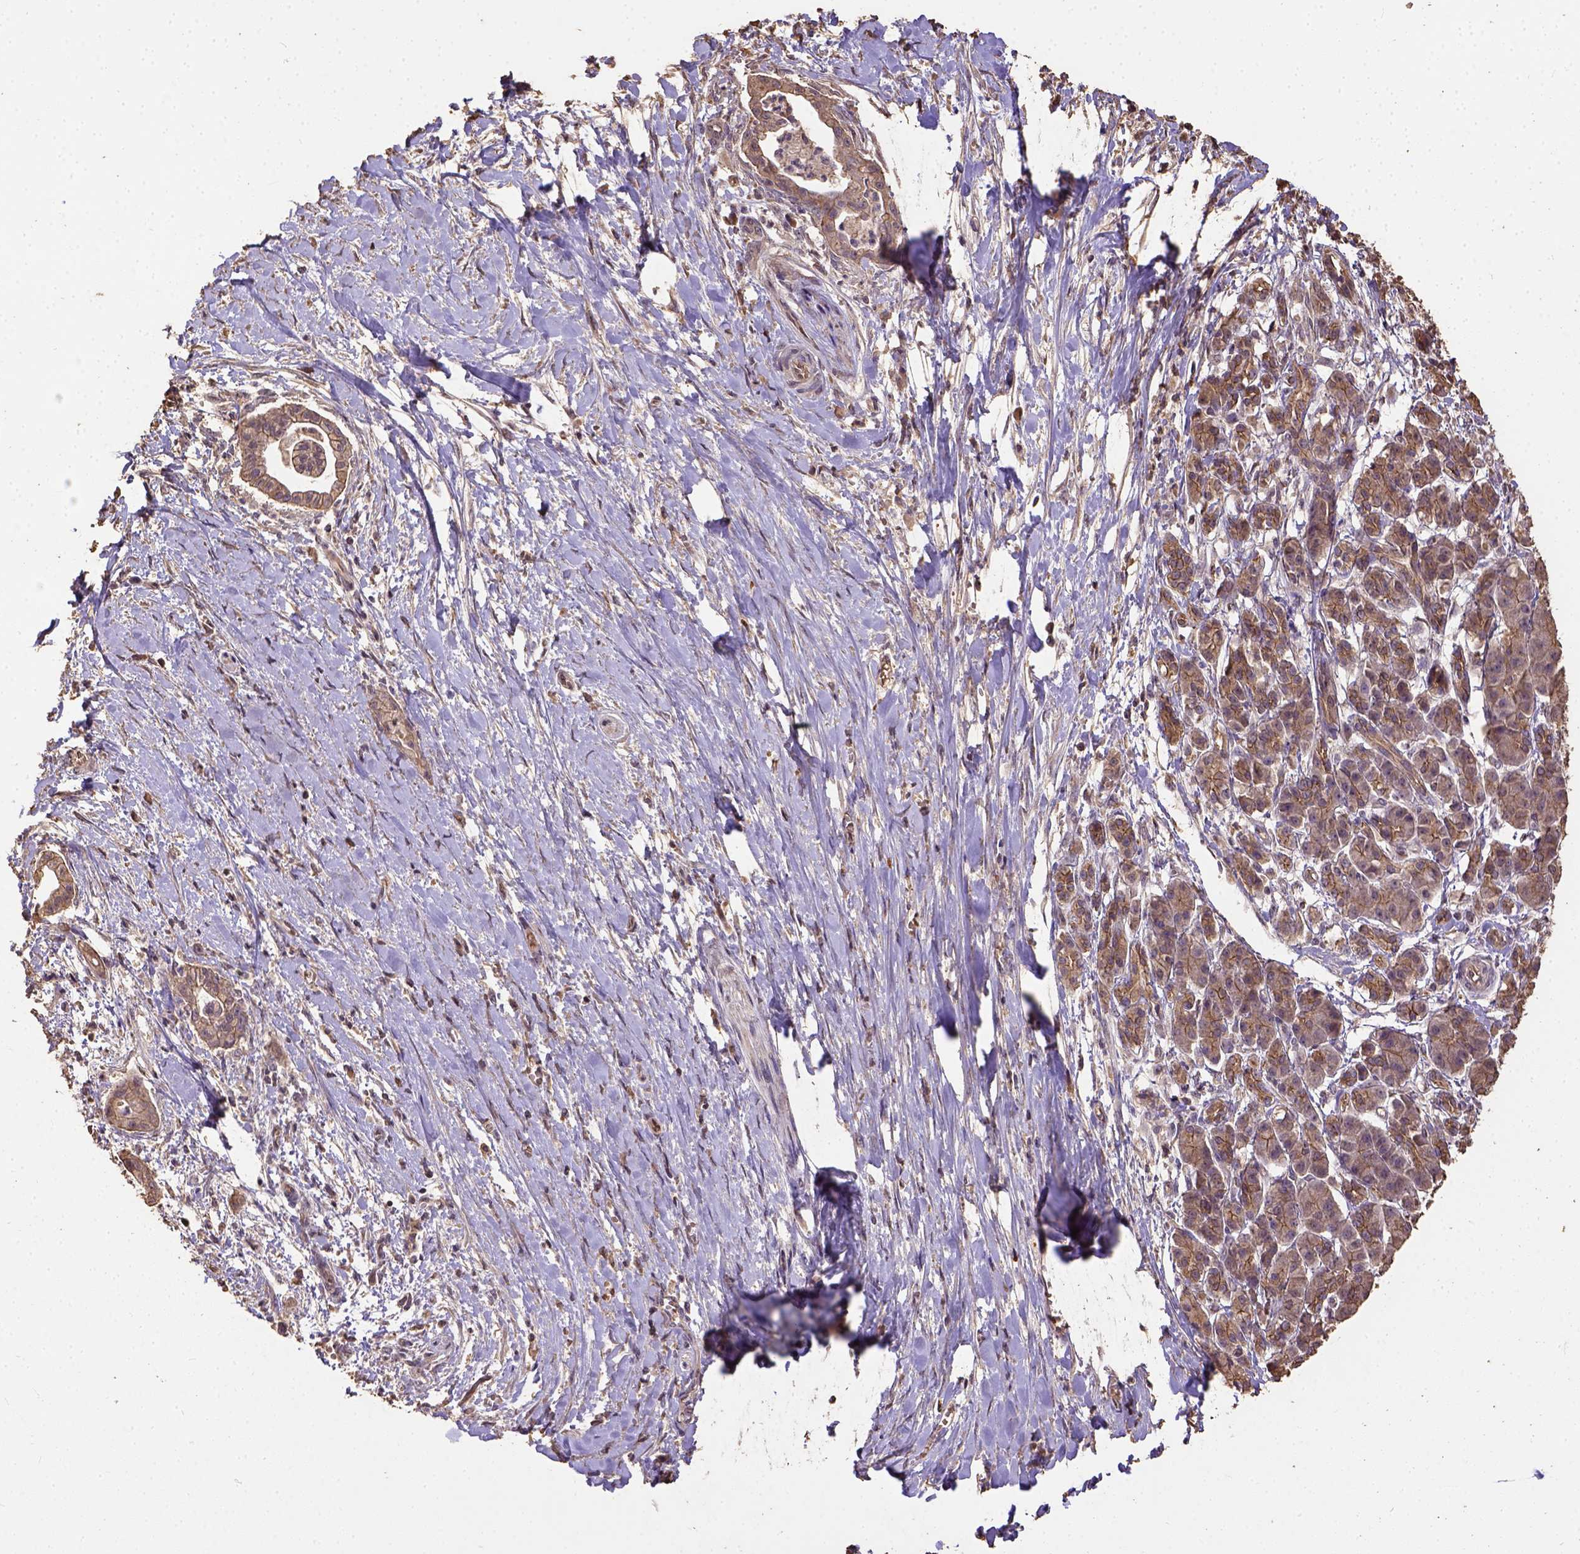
{"staining": {"intensity": "moderate", "quantity": ">75%", "location": "cytoplasmic/membranous"}, "tissue": "pancreatic cancer", "cell_type": "Tumor cells", "image_type": "cancer", "snomed": [{"axis": "morphology", "description": "Normal tissue, NOS"}, {"axis": "morphology", "description": "Adenocarcinoma, NOS"}, {"axis": "topography", "description": "Lymph node"}, {"axis": "topography", "description": "Pancreas"}], "caption": "A micrograph of adenocarcinoma (pancreatic) stained for a protein reveals moderate cytoplasmic/membranous brown staining in tumor cells. (Brightfield microscopy of DAB IHC at high magnification).", "gene": "ATP1B3", "patient": {"sex": "female", "age": 58}}